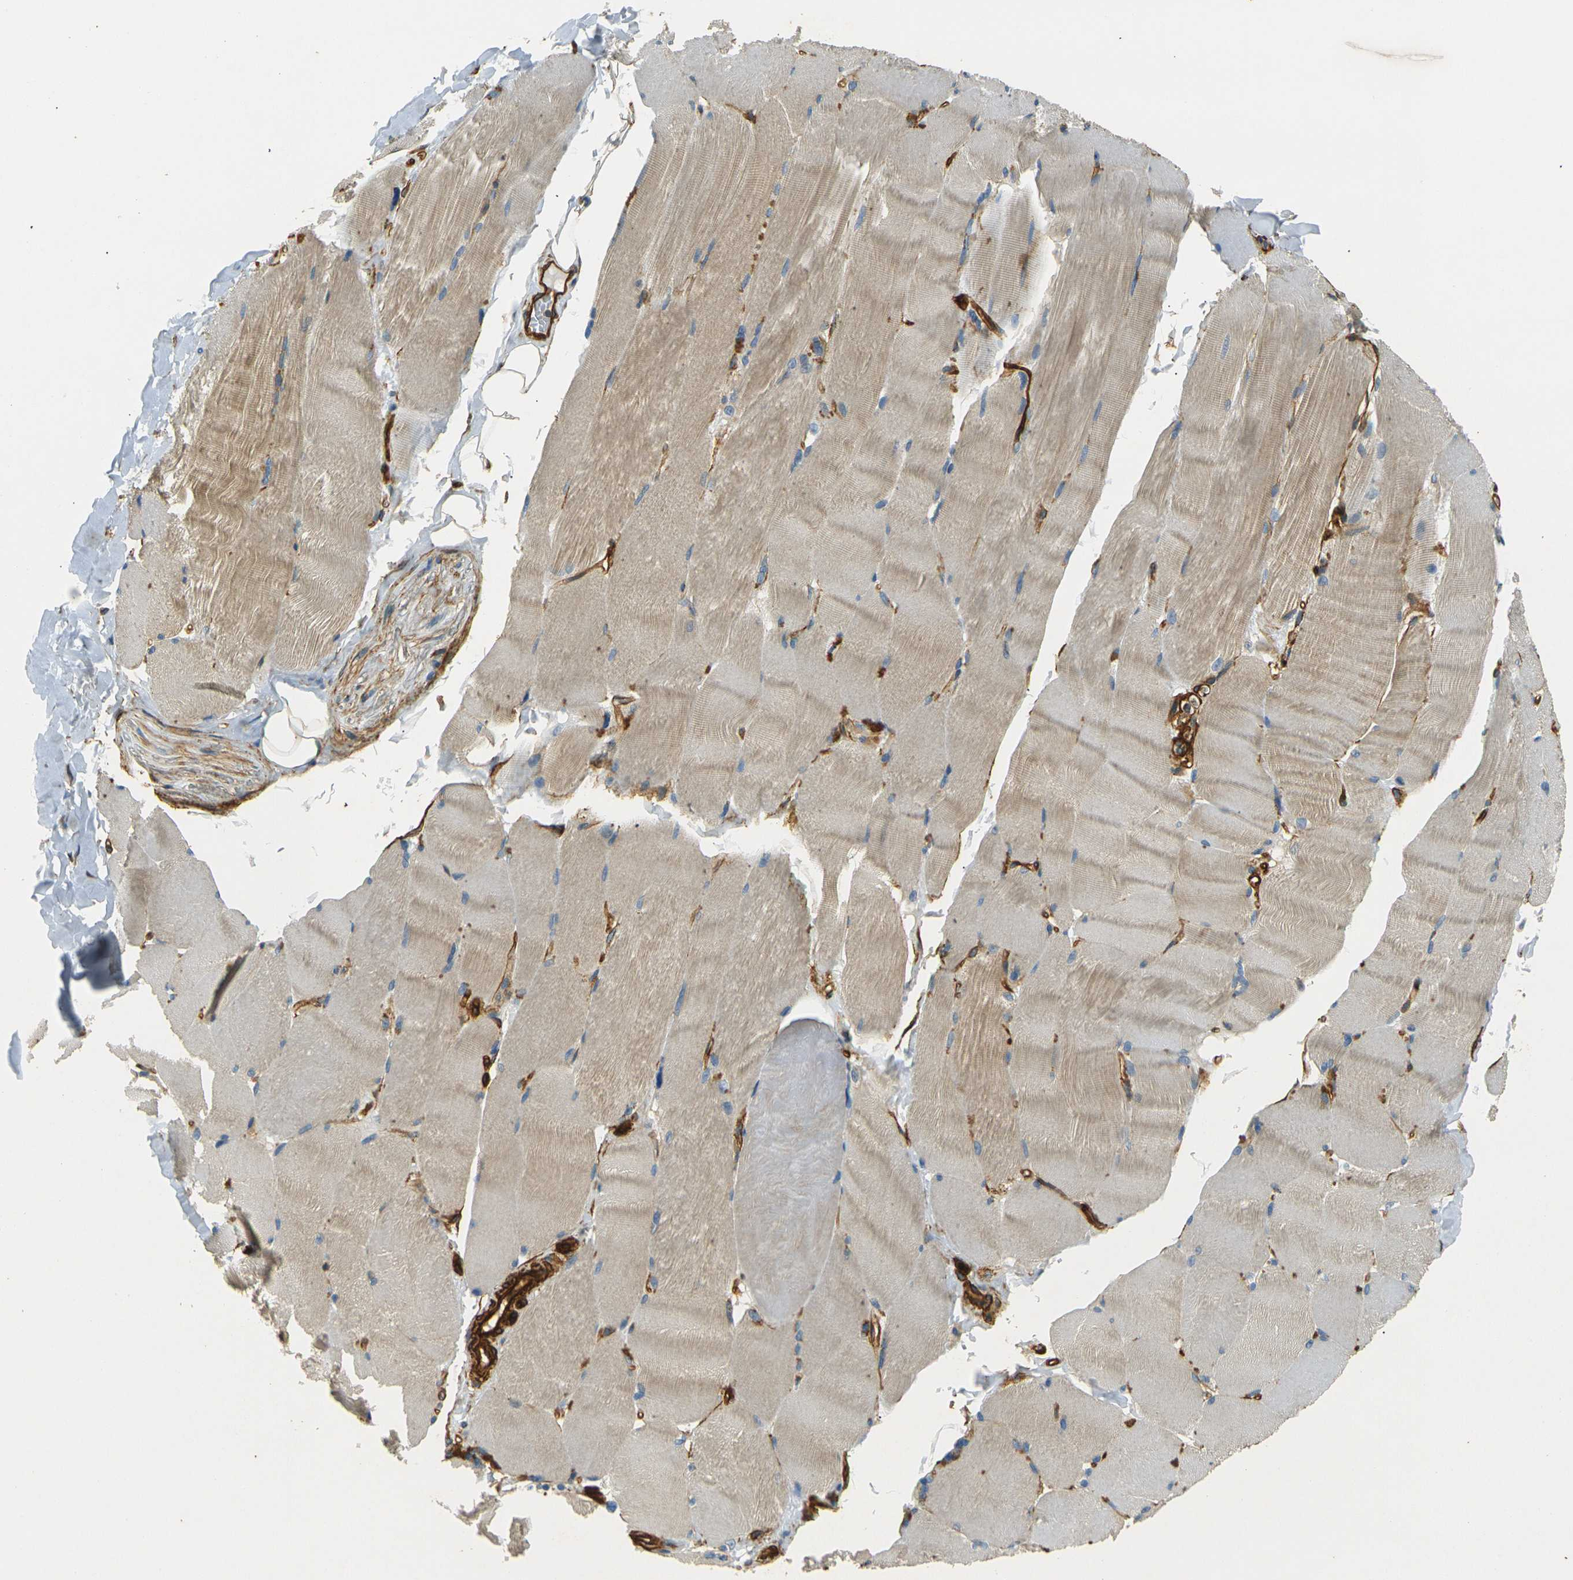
{"staining": {"intensity": "weak", "quantity": ">75%", "location": "cytoplasmic/membranous"}, "tissue": "skeletal muscle", "cell_type": "Myocytes", "image_type": "normal", "snomed": [{"axis": "morphology", "description": "Normal tissue, NOS"}, {"axis": "topography", "description": "Skin"}, {"axis": "topography", "description": "Skeletal muscle"}], "caption": "Immunohistochemical staining of unremarkable skeletal muscle exhibits low levels of weak cytoplasmic/membranous staining in about >75% of myocytes.", "gene": "EPHA7", "patient": {"sex": "male", "age": 83}}